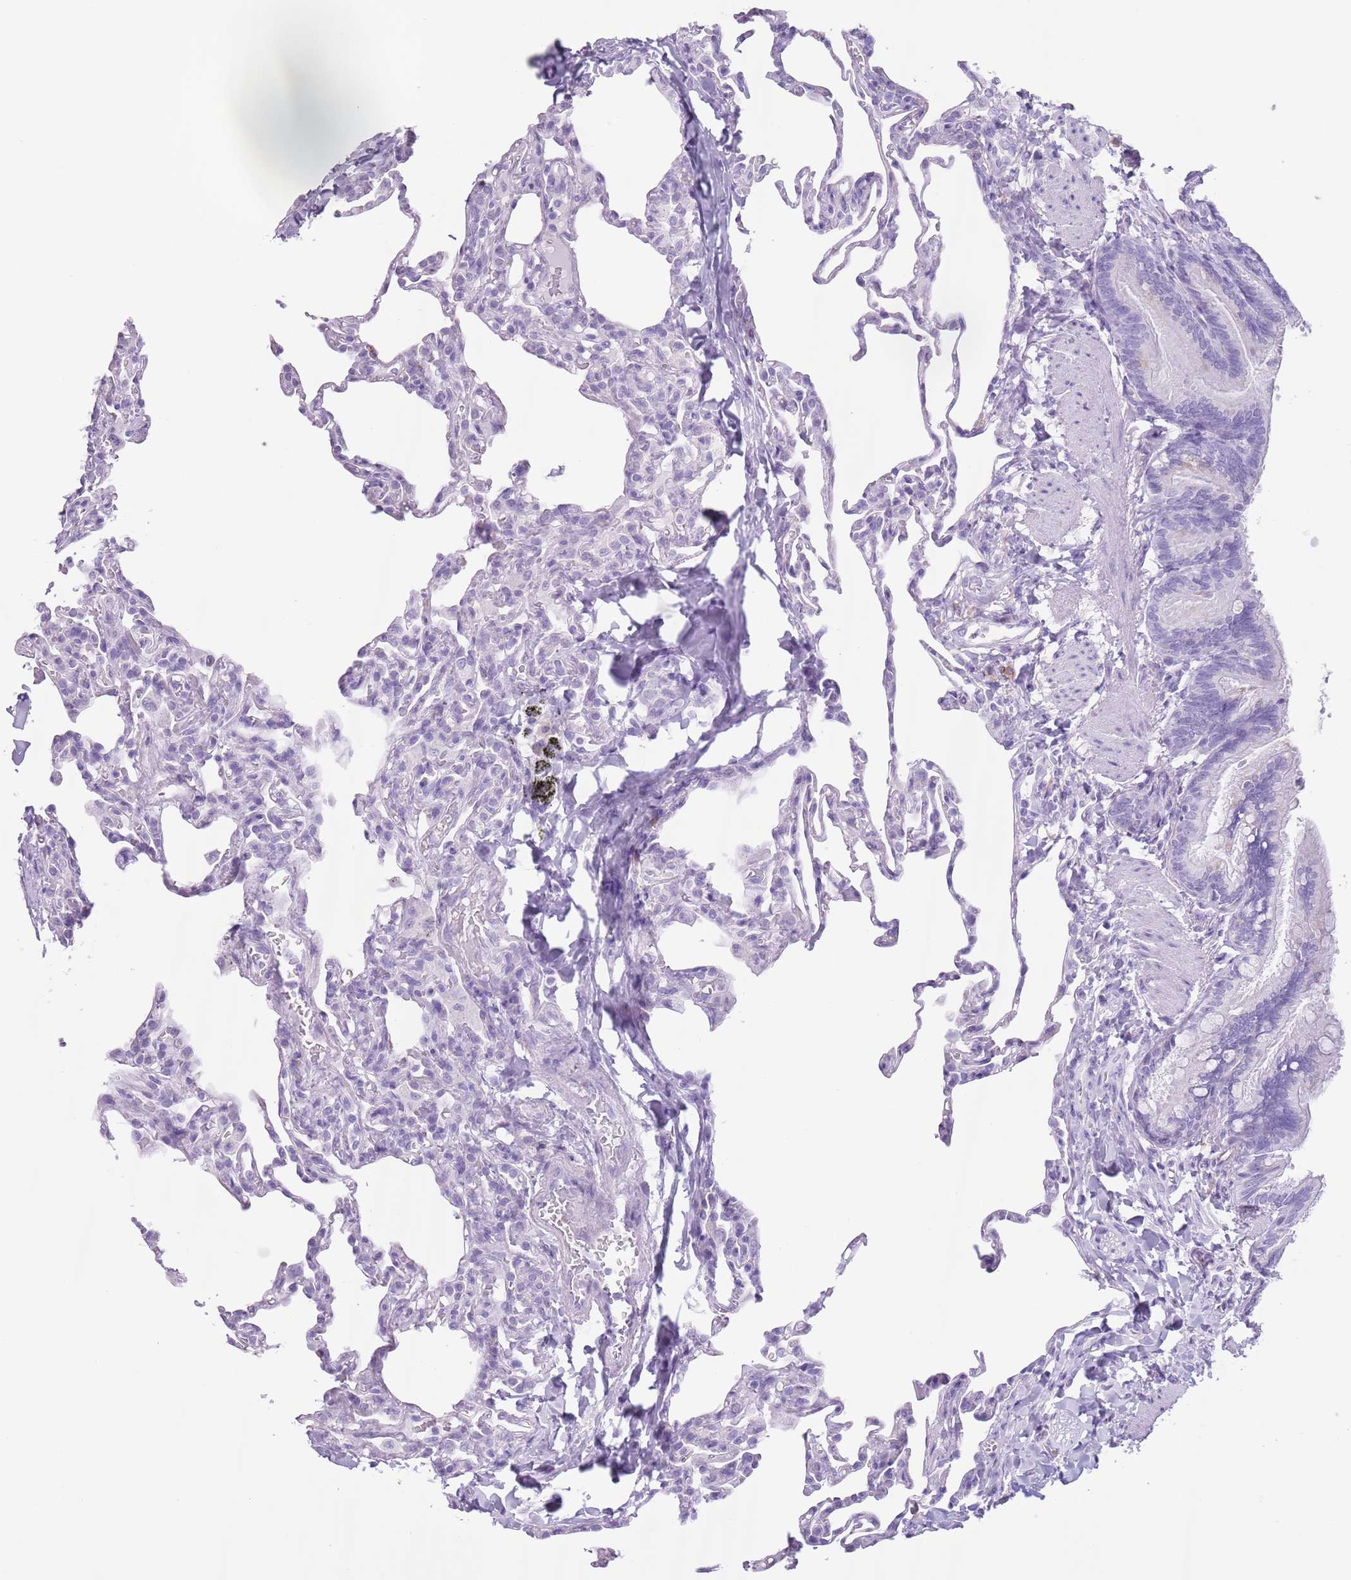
{"staining": {"intensity": "negative", "quantity": "none", "location": "none"}, "tissue": "lung", "cell_type": "Alveolar cells", "image_type": "normal", "snomed": [{"axis": "morphology", "description": "Normal tissue, NOS"}, {"axis": "topography", "description": "Lung"}], "caption": "An immunohistochemistry (IHC) micrograph of unremarkable lung is shown. There is no staining in alveolar cells of lung. (DAB IHC visualized using brightfield microscopy, high magnification).", "gene": "HYOU1", "patient": {"sex": "male", "age": 20}}